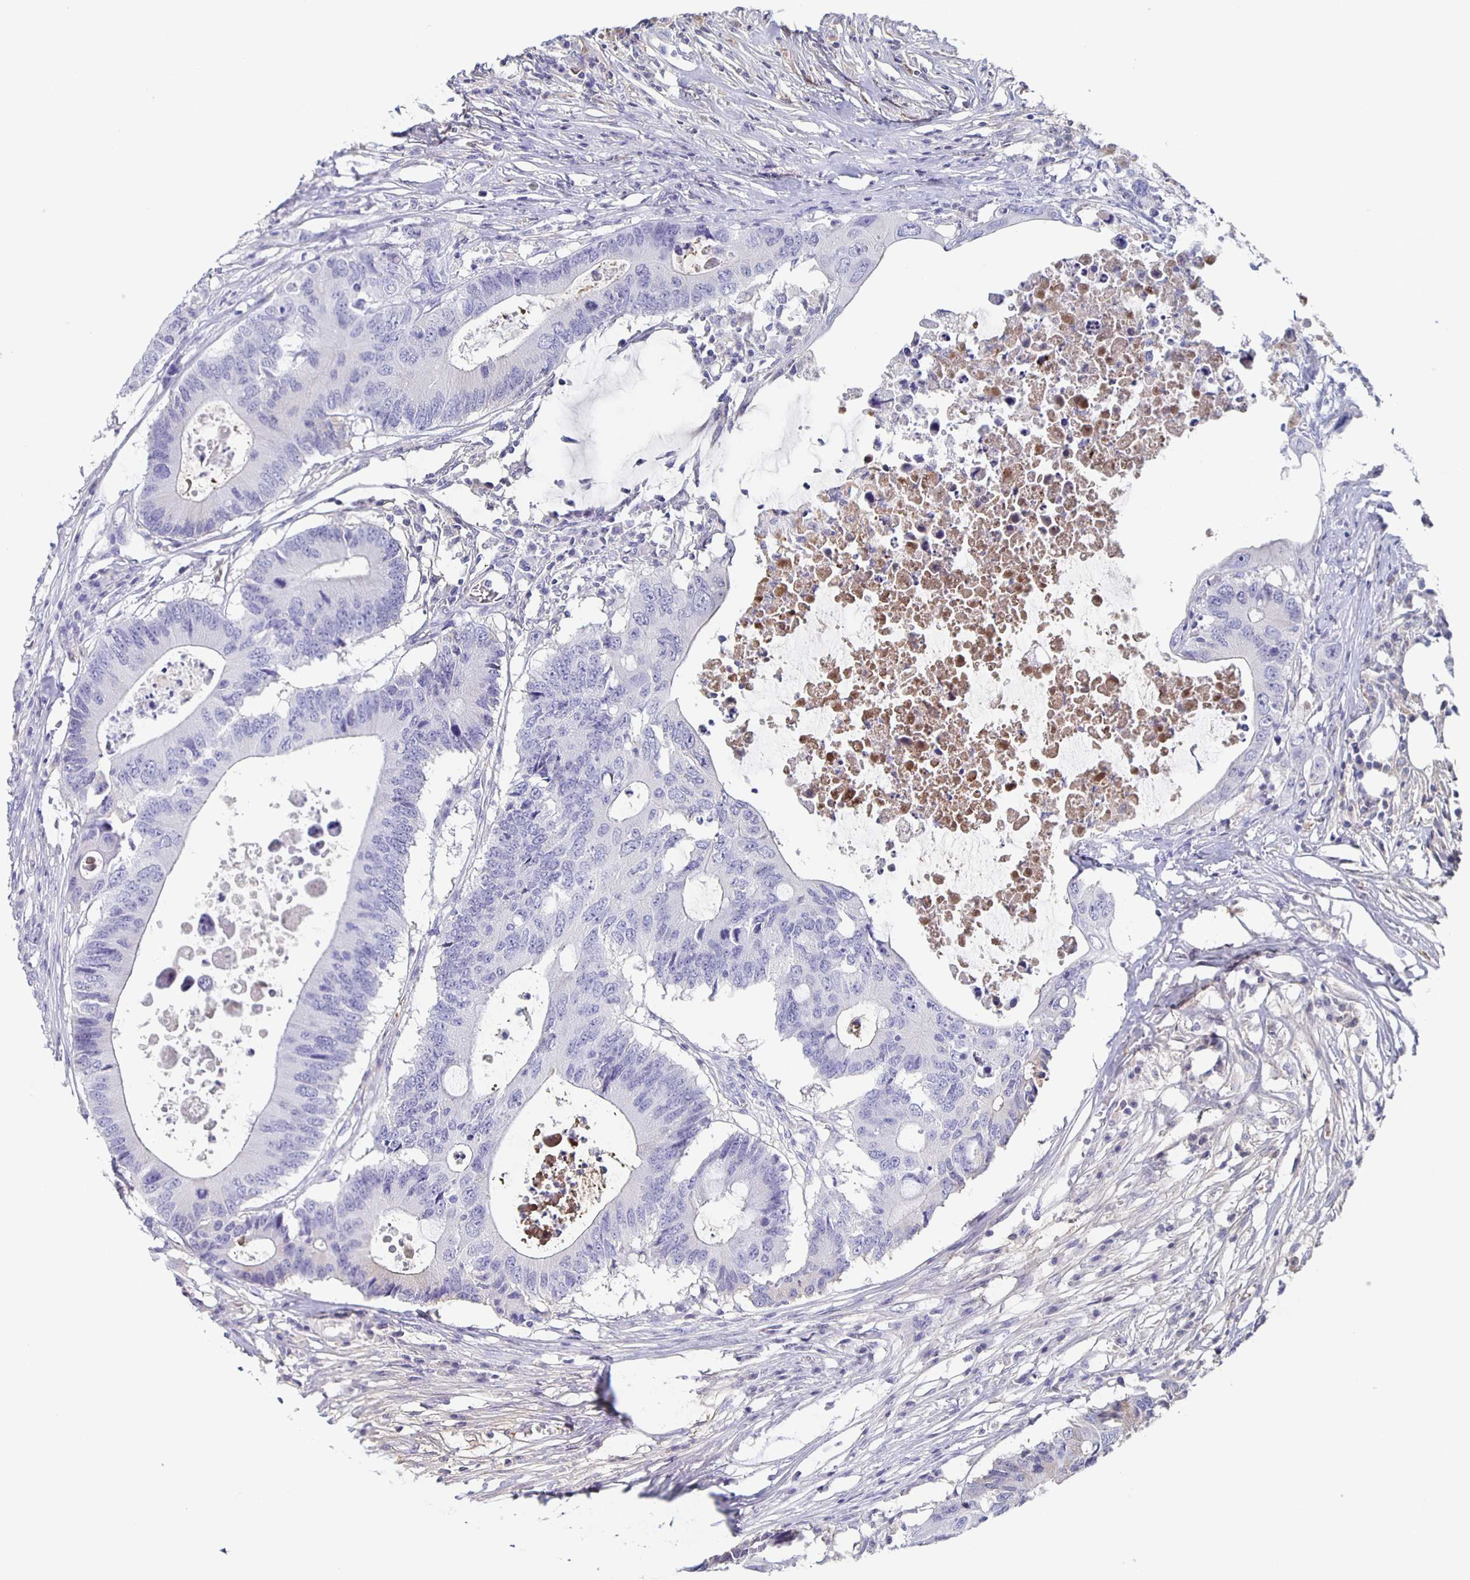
{"staining": {"intensity": "negative", "quantity": "none", "location": "none"}, "tissue": "colorectal cancer", "cell_type": "Tumor cells", "image_type": "cancer", "snomed": [{"axis": "morphology", "description": "Adenocarcinoma, NOS"}, {"axis": "topography", "description": "Colon"}], "caption": "Photomicrograph shows no protein staining in tumor cells of adenocarcinoma (colorectal) tissue.", "gene": "FGA", "patient": {"sex": "male", "age": 71}}